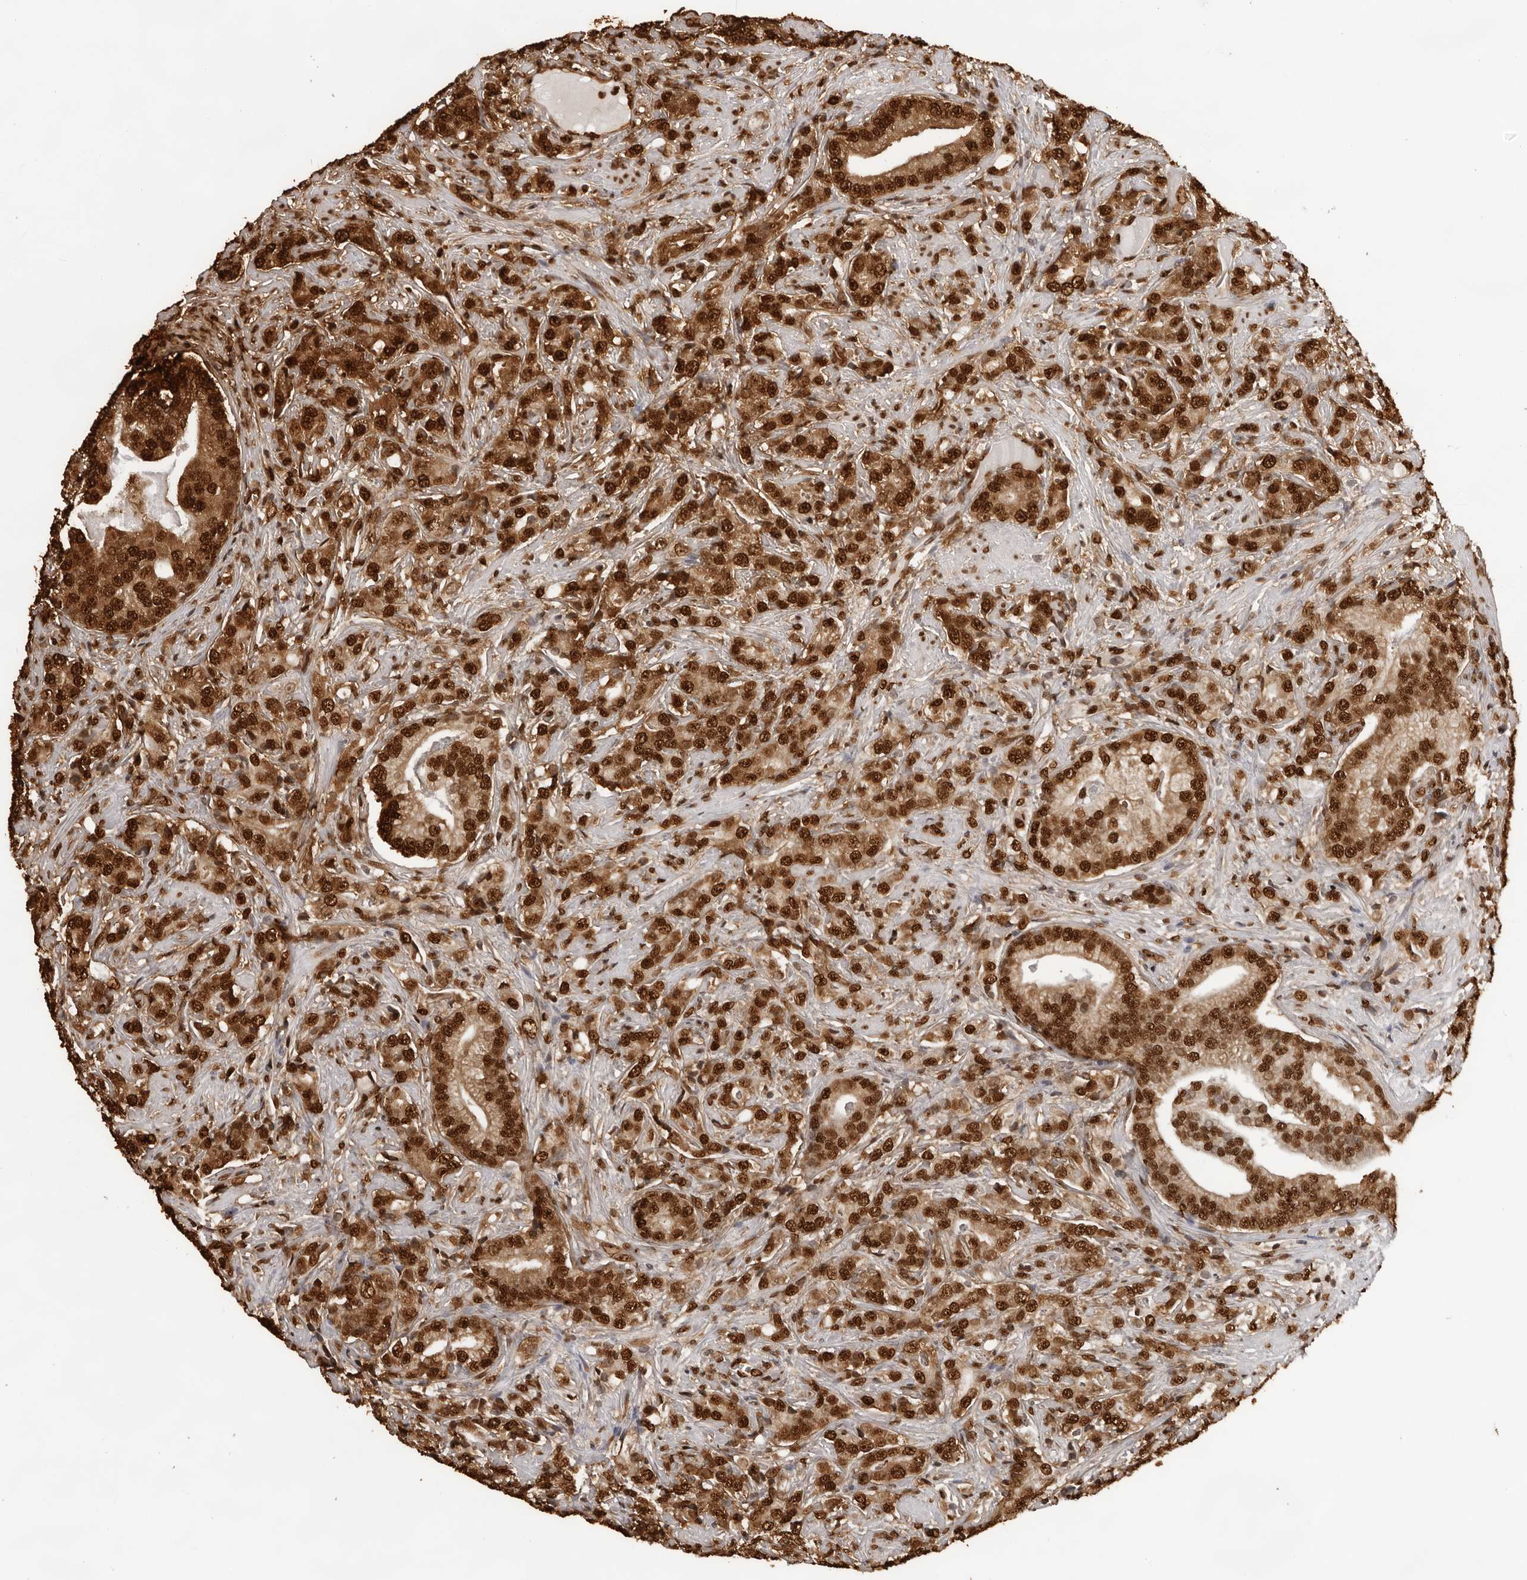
{"staining": {"intensity": "strong", "quantity": ">75%", "location": "cytoplasmic/membranous,nuclear"}, "tissue": "prostate cancer", "cell_type": "Tumor cells", "image_type": "cancer", "snomed": [{"axis": "morphology", "description": "Adenocarcinoma, High grade"}, {"axis": "topography", "description": "Prostate"}], "caption": "Brown immunohistochemical staining in human prostate cancer (high-grade adenocarcinoma) shows strong cytoplasmic/membranous and nuclear expression in about >75% of tumor cells.", "gene": "ZFP91", "patient": {"sex": "male", "age": 57}}